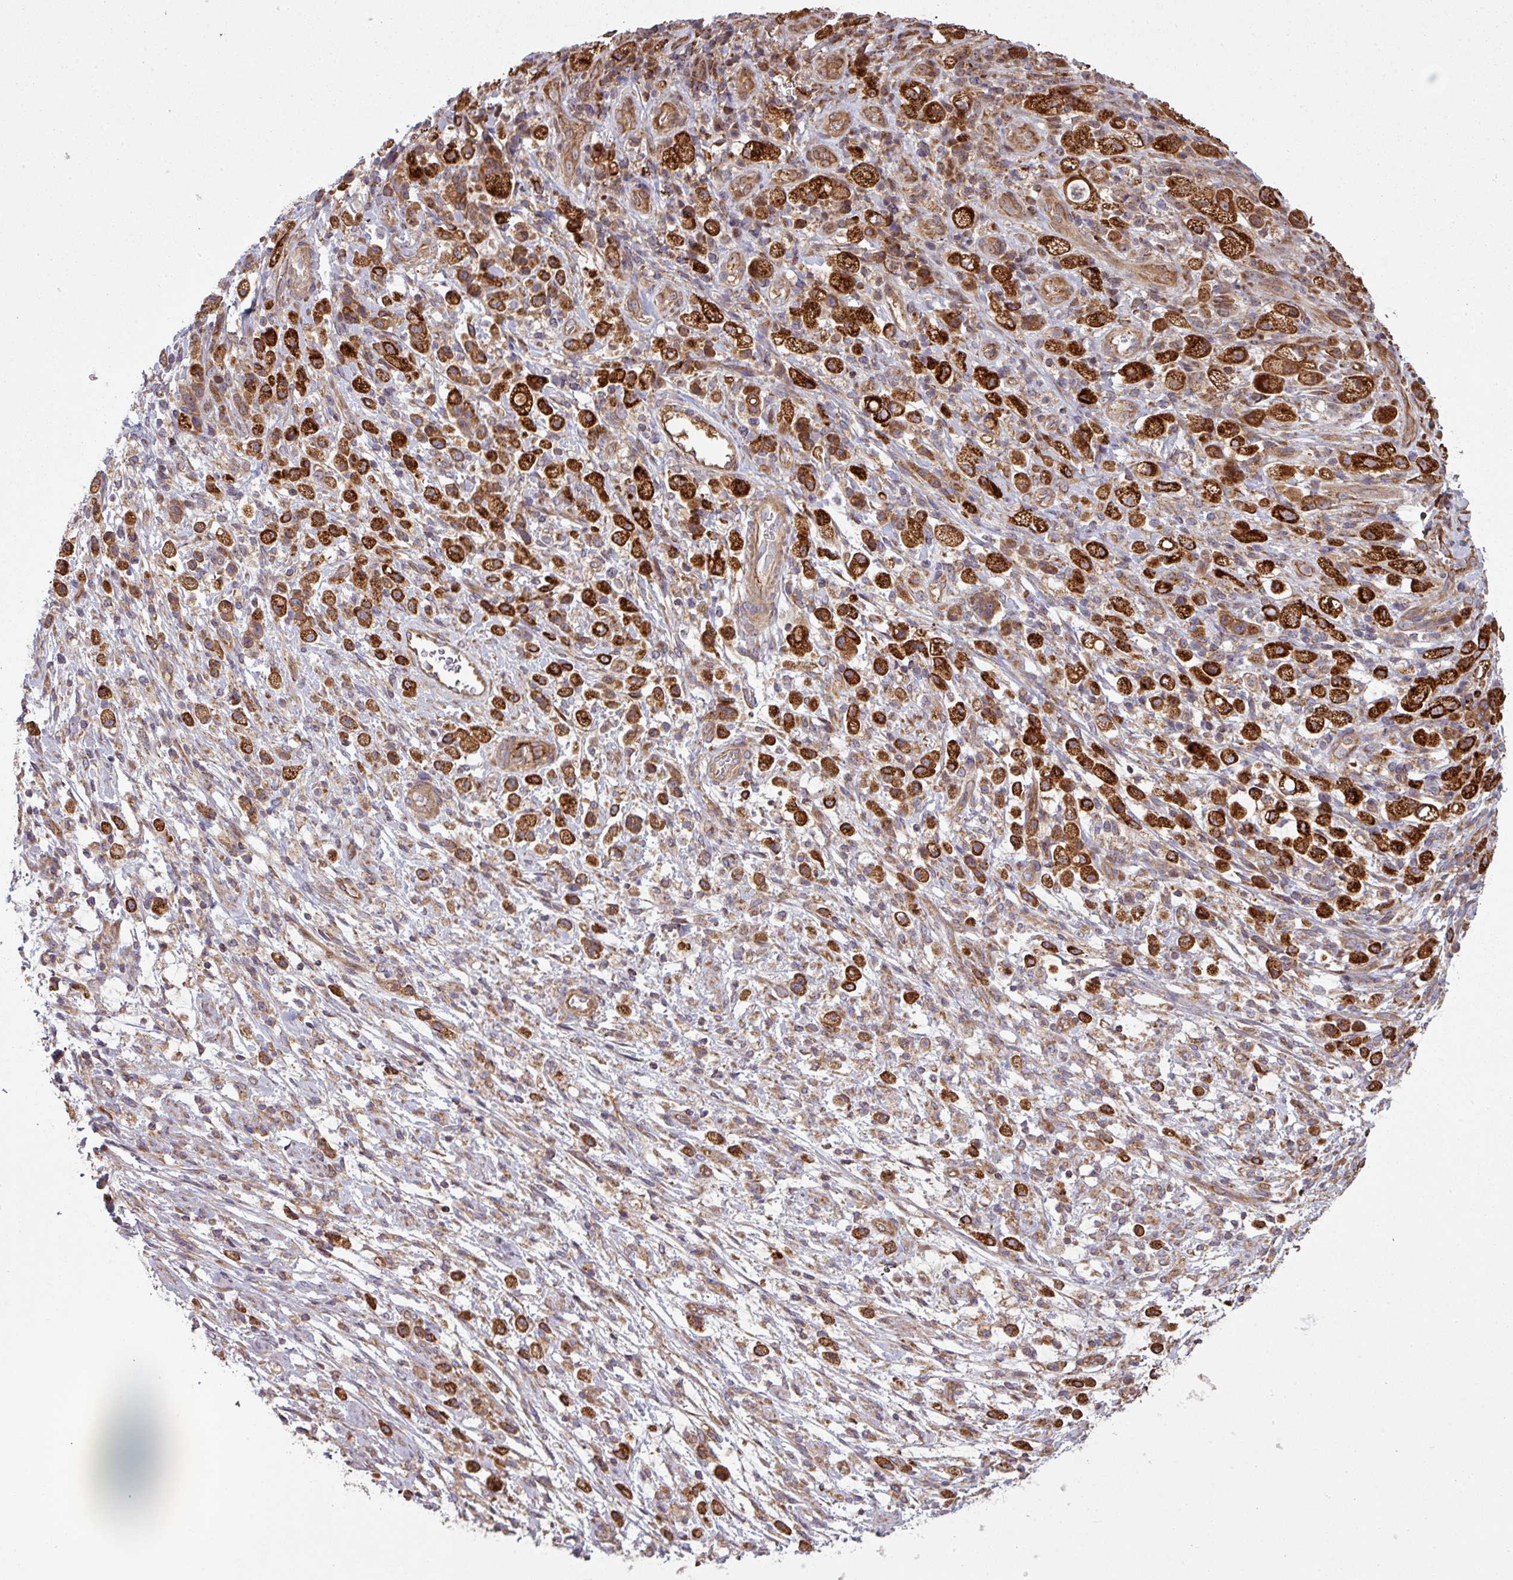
{"staining": {"intensity": "strong", "quantity": ">75%", "location": "cytoplasmic/membranous"}, "tissue": "stomach cancer", "cell_type": "Tumor cells", "image_type": "cancer", "snomed": [{"axis": "morphology", "description": "Adenocarcinoma, NOS"}, {"axis": "topography", "description": "Stomach"}], "caption": "Stomach cancer (adenocarcinoma) stained for a protein demonstrates strong cytoplasmic/membranous positivity in tumor cells.", "gene": "SNRNP25", "patient": {"sex": "female", "age": 60}}